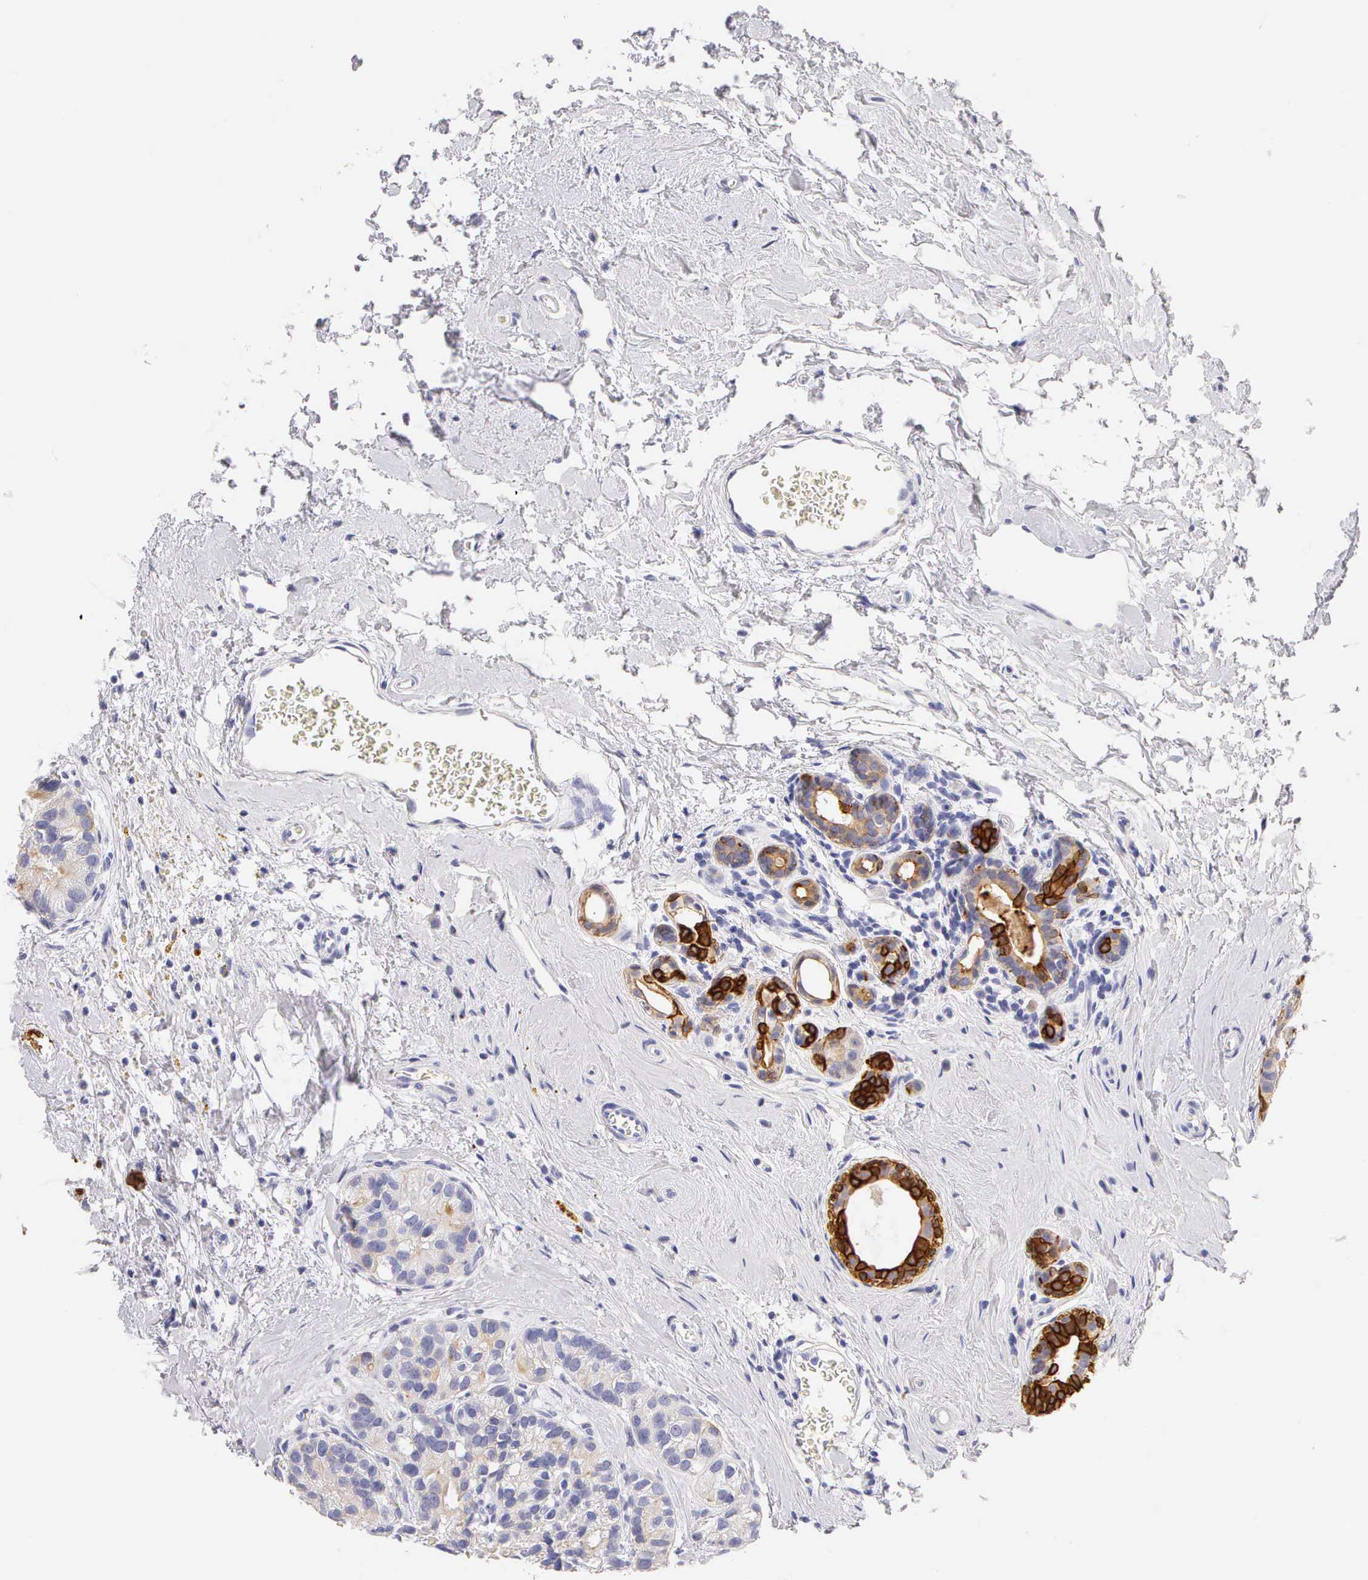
{"staining": {"intensity": "weak", "quantity": "<25%", "location": "cytoplasmic/membranous"}, "tissue": "breast cancer", "cell_type": "Tumor cells", "image_type": "cancer", "snomed": [{"axis": "morphology", "description": "Duct carcinoma"}, {"axis": "topography", "description": "Breast"}], "caption": "There is no significant positivity in tumor cells of infiltrating ductal carcinoma (breast).", "gene": "KRT17", "patient": {"sex": "female", "age": 69}}